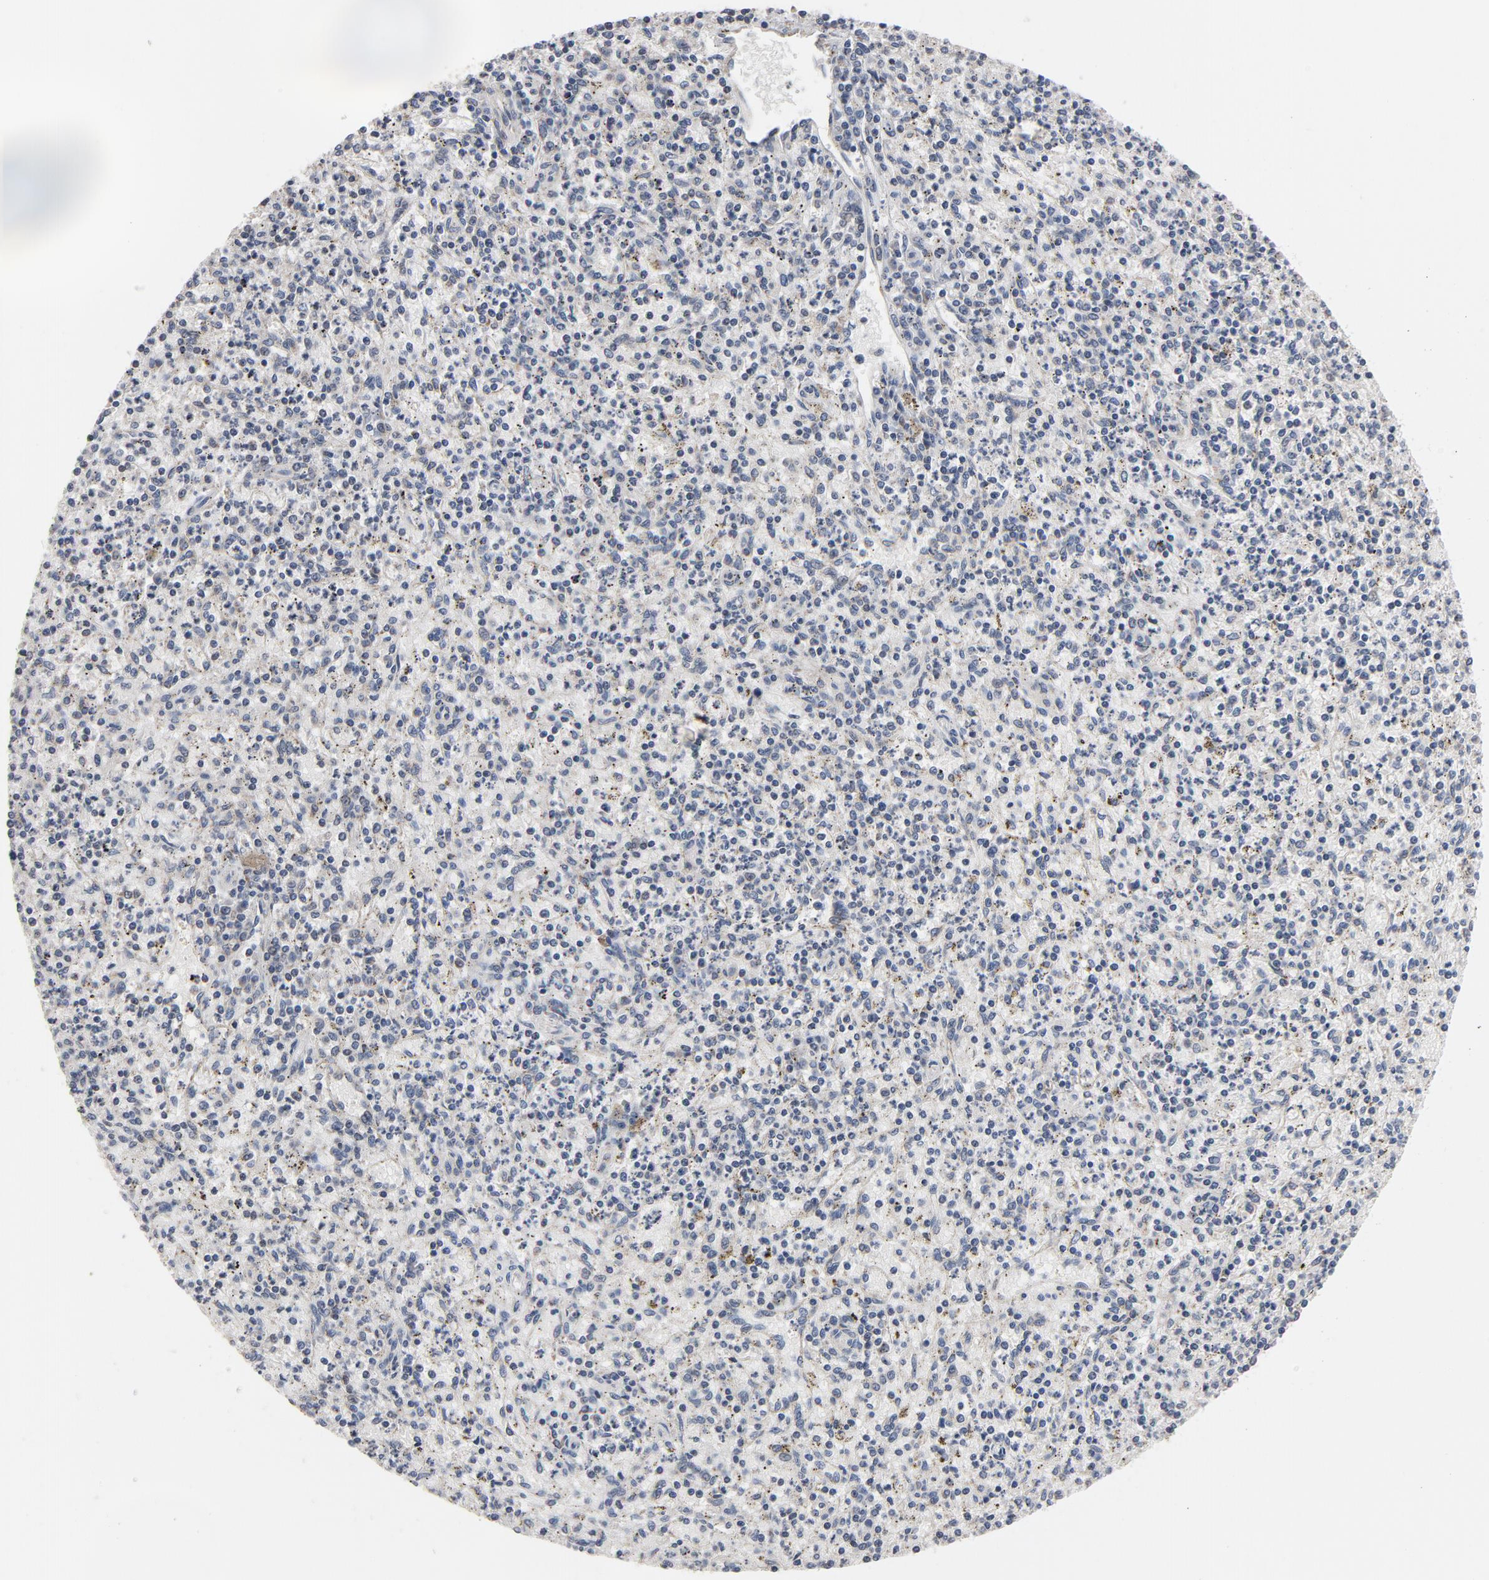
{"staining": {"intensity": "negative", "quantity": "none", "location": "none"}, "tissue": "spleen", "cell_type": "Cells in red pulp", "image_type": "normal", "snomed": [{"axis": "morphology", "description": "Normal tissue, NOS"}, {"axis": "topography", "description": "Spleen"}], "caption": "There is no significant staining in cells in red pulp of spleen. The staining was performed using DAB (3,3'-diaminobenzidine) to visualize the protein expression in brown, while the nuclei were stained in blue with hematoxylin (Magnification: 20x).", "gene": "PPP1R1B", "patient": {"sex": "male", "age": 72}}